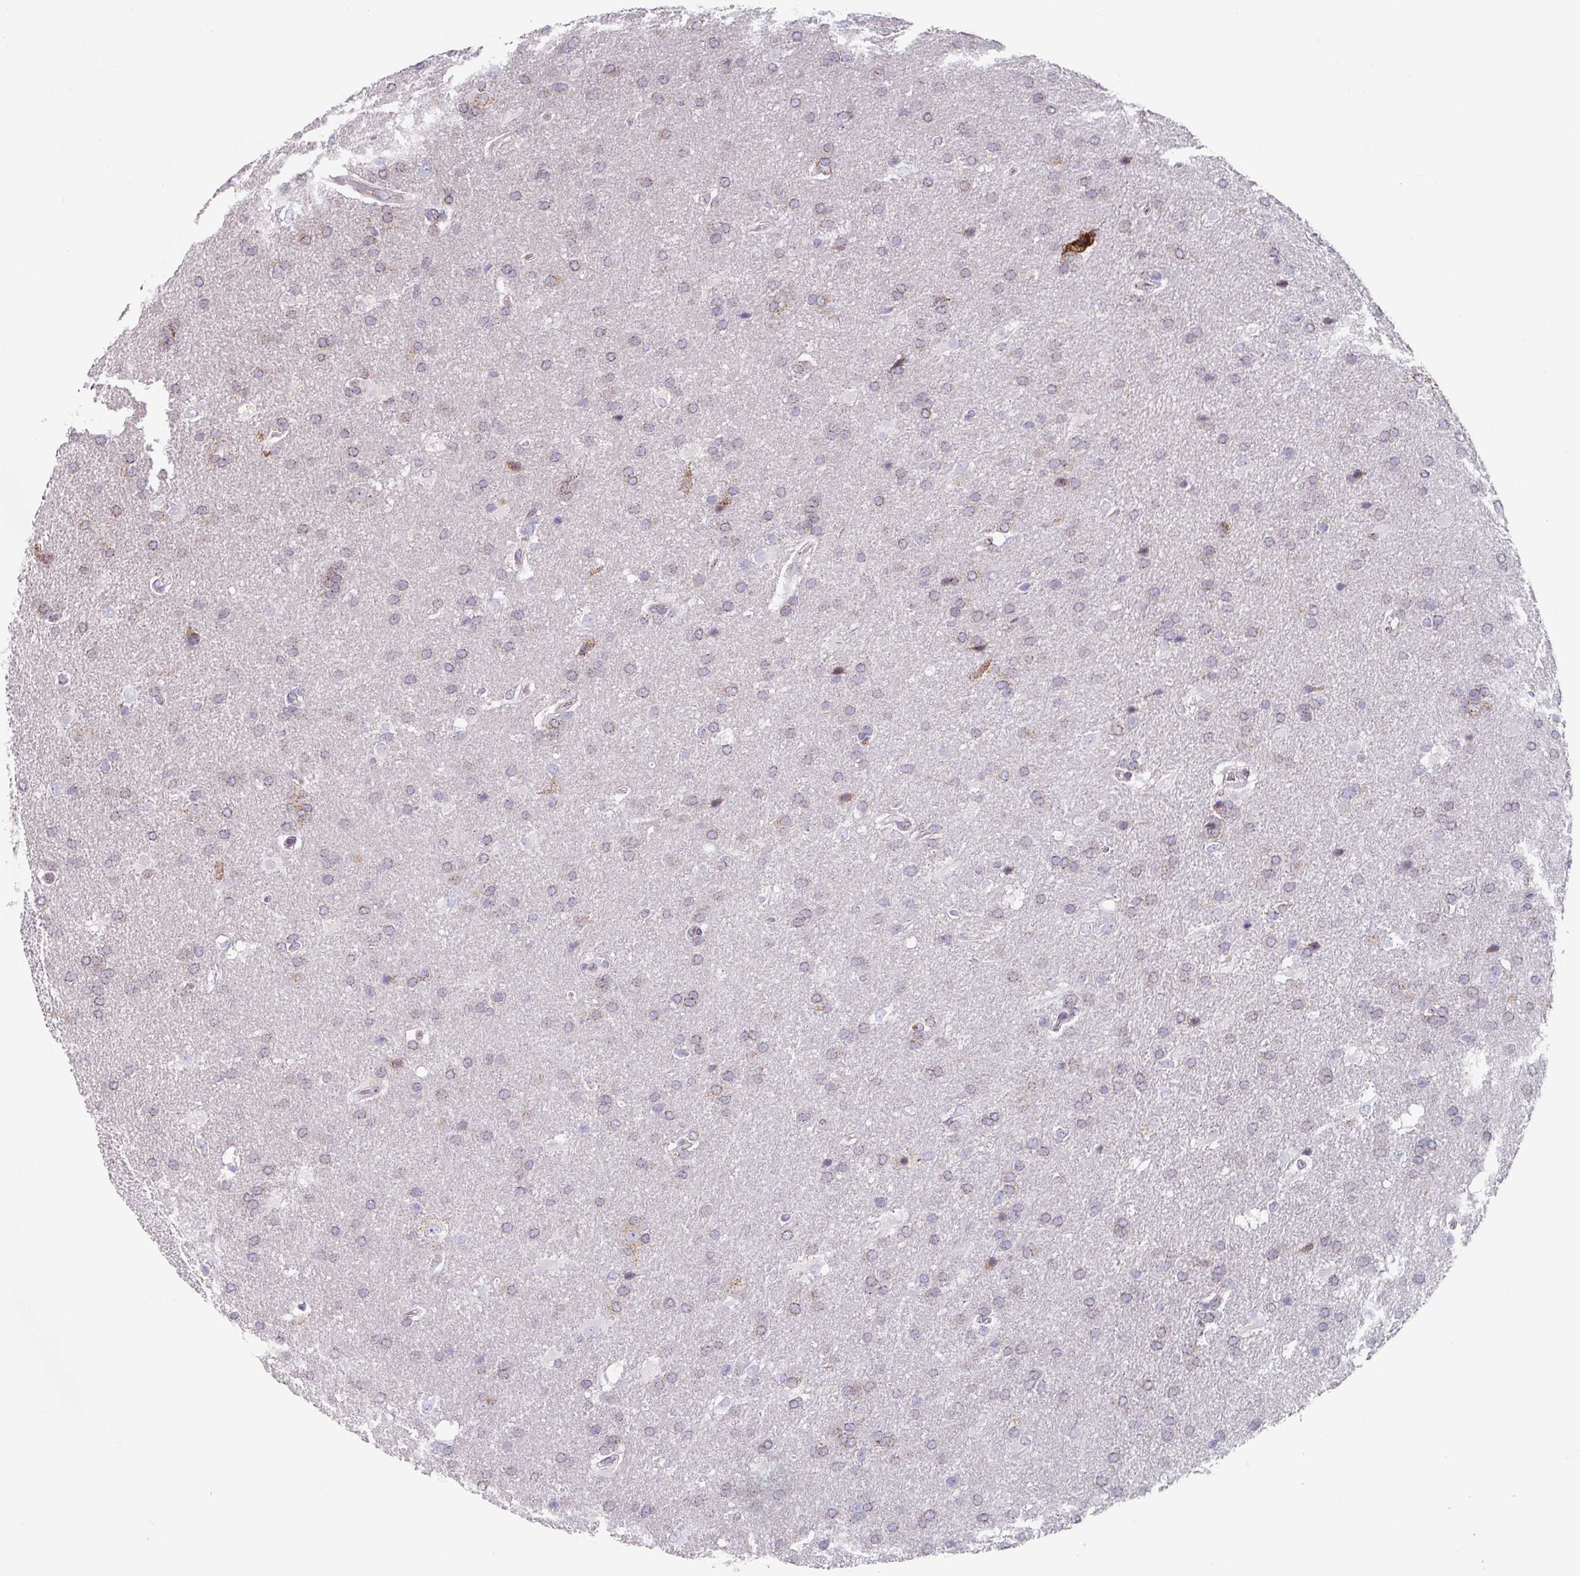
{"staining": {"intensity": "weak", "quantity": "<25%", "location": "cytoplasmic/membranous"}, "tissue": "glioma", "cell_type": "Tumor cells", "image_type": "cancer", "snomed": [{"axis": "morphology", "description": "Glioma, malignant, High grade"}, {"axis": "topography", "description": "Brain"}], "caption": "IHC photomicrograph of neoplastic tissue: high-grade glioma (malignant) stained with DAB reveals no significant protein expression in tumor cells.", "gene": "CCDC85B", "patient": {"sex": "male", "age": 56}}